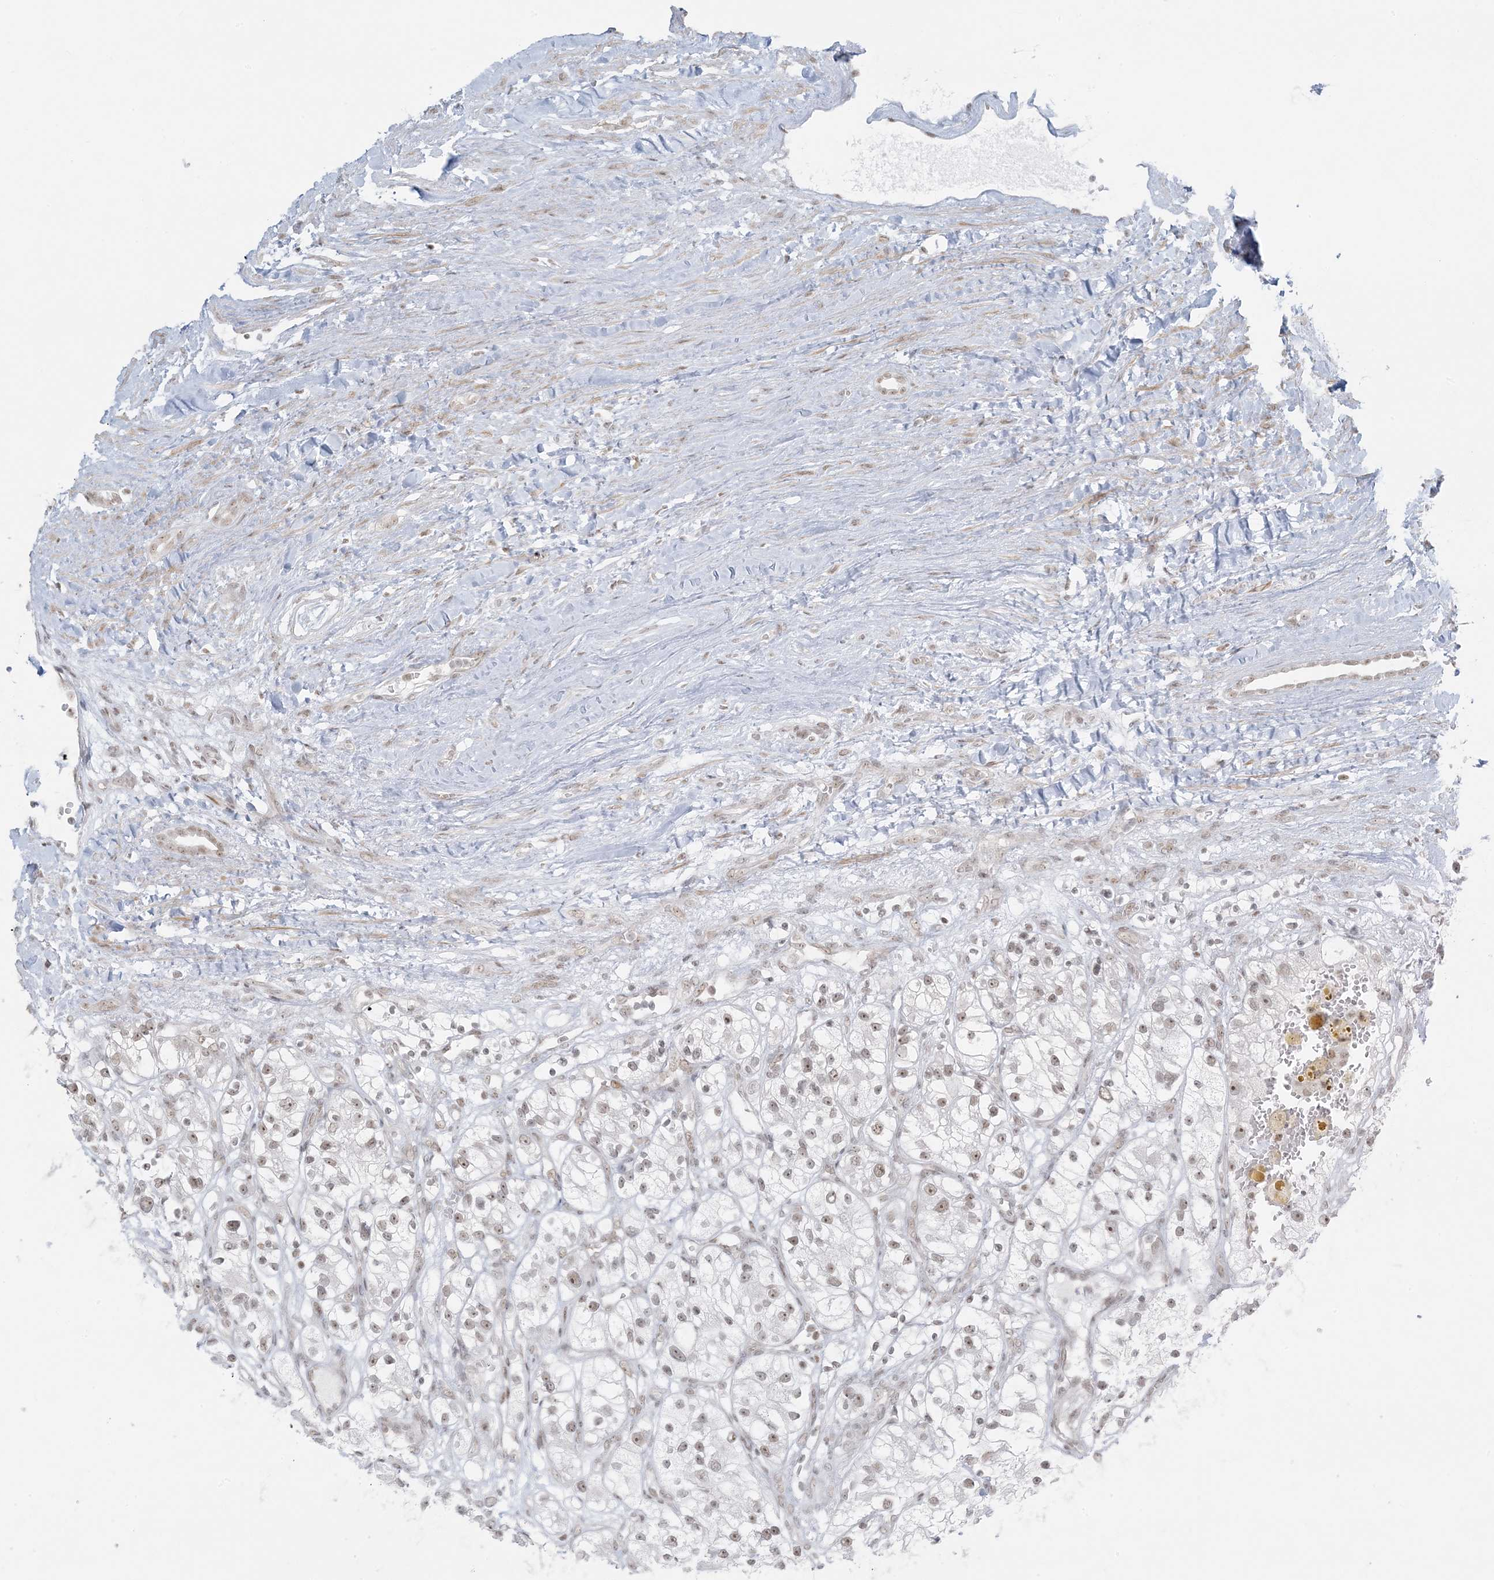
{"staining": {"intensity": "weak", "quantity": "25%-75%", "location": "nuclear"}, "tissue": "renal cancer", "cell_type": "Tumor cells", "image_type": "cancer", "snomed": [{"axis": "morphology", "description": "Adenocarcinoma, NOS"}, {"axis": "topography", "description": "Kidney"}], "caption": "The photomicrograph reveals immunohistochemical staining of adenocarcinoma (renal). There is weak nuclear positivity is appreciated in approximately 25%-75% of tumor cells.", "gene": "ZNF787", "patient": {"sex": "female", "age": 57}}